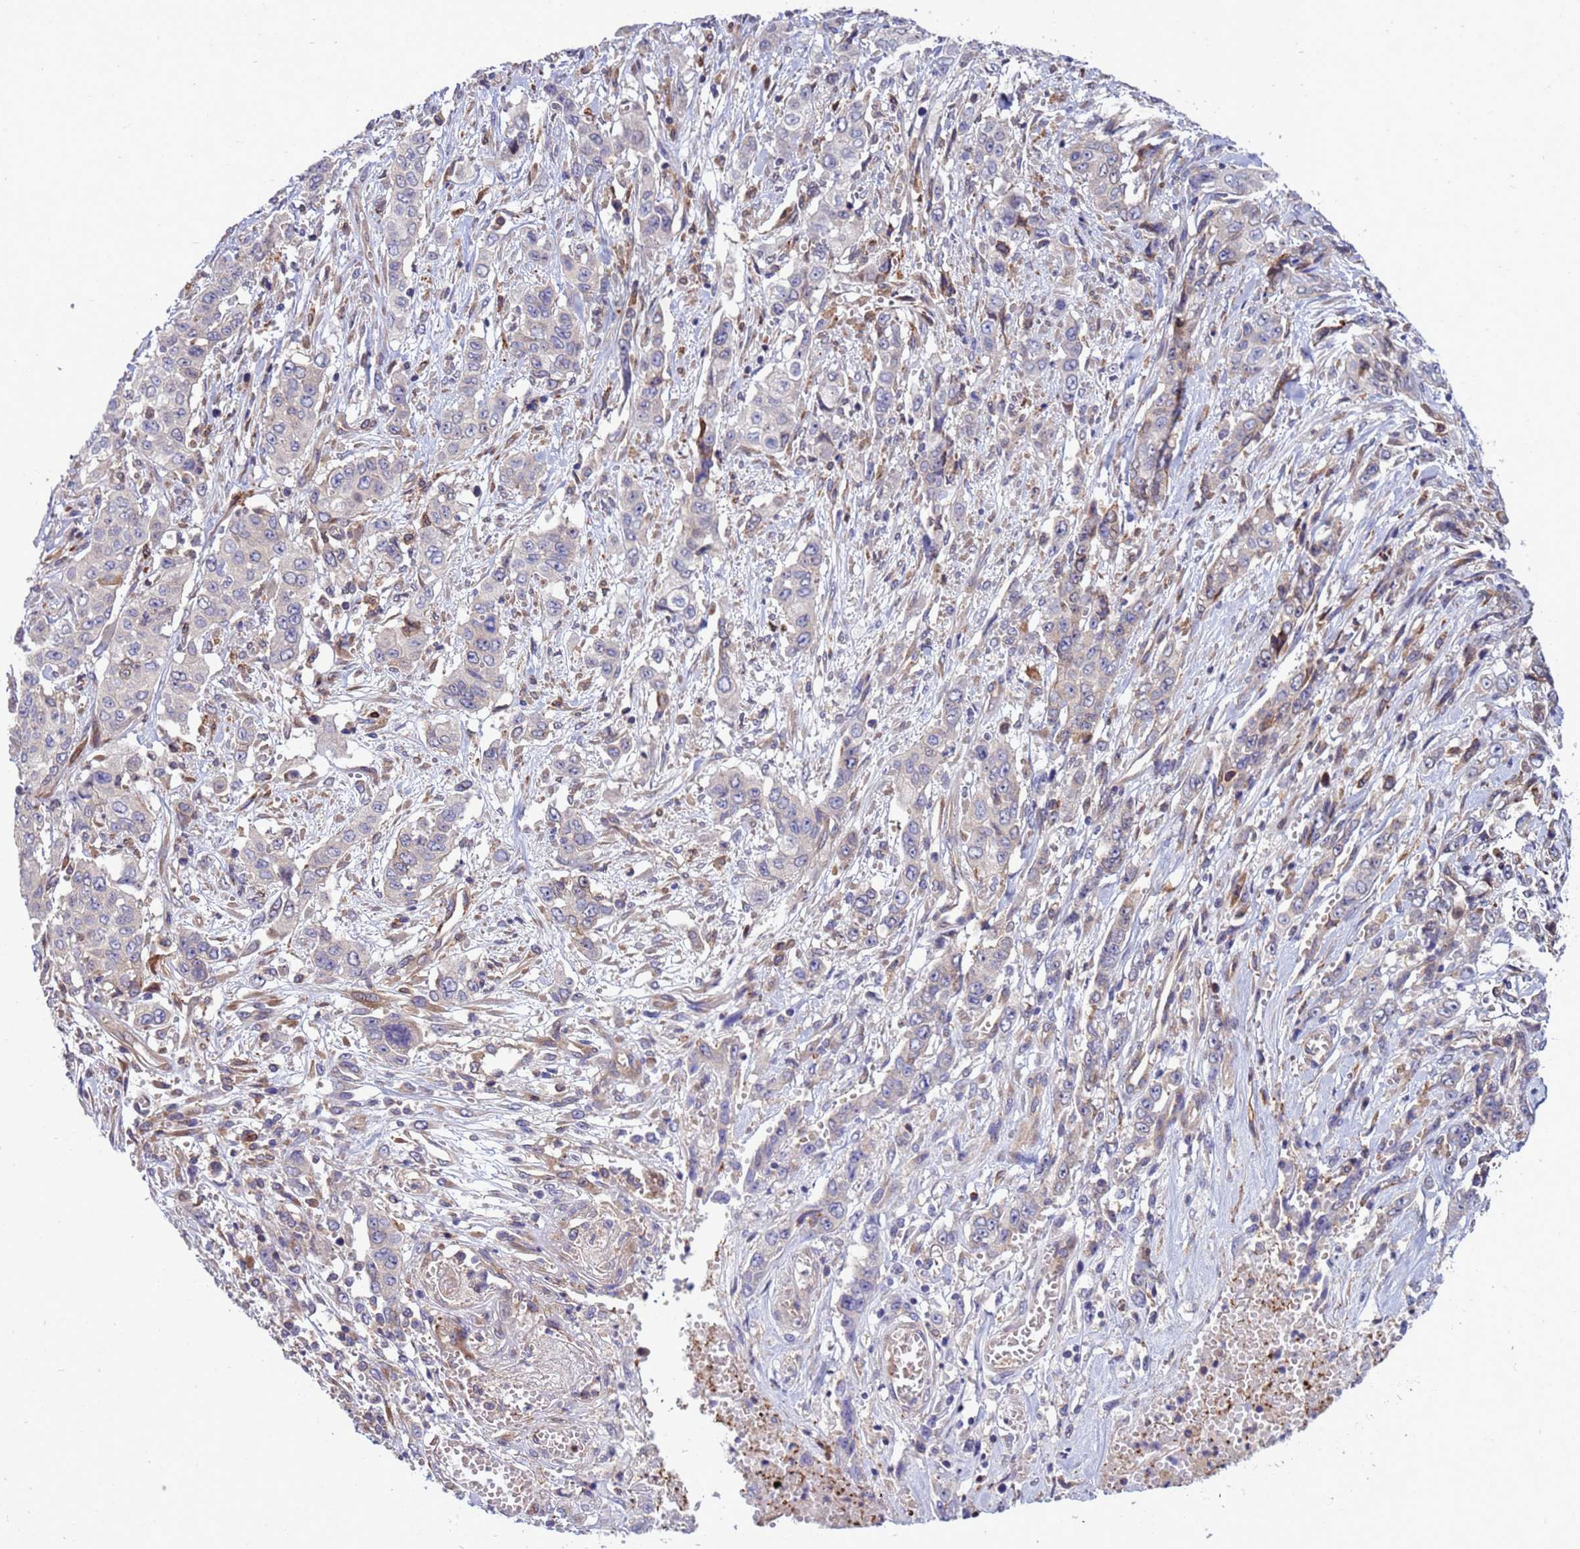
{"staining": {"intensity": "negative", "quantity": "none", "location": "none"}, "tissue": "stomach cancer", "cell_type": "Tumor cells", "image_type": "cancer", "snomed": [{"axis": "morphology", "description": "Normal tissue, NOS"}, {"axis": "morphology", "description": "Adenocarcinoma, NOS"}, {"axis": "topography", "description": "Stomach"}], "caption": "Immunohistochemistry of stomach adenocarcinoma demonstrates no positivity in tumor cells. (Brightfield microscopy of DAB immunohistochemistry at high magnification).", "gene": "RAPGEF4", "patient": {"sex": "female", "age": 64}}